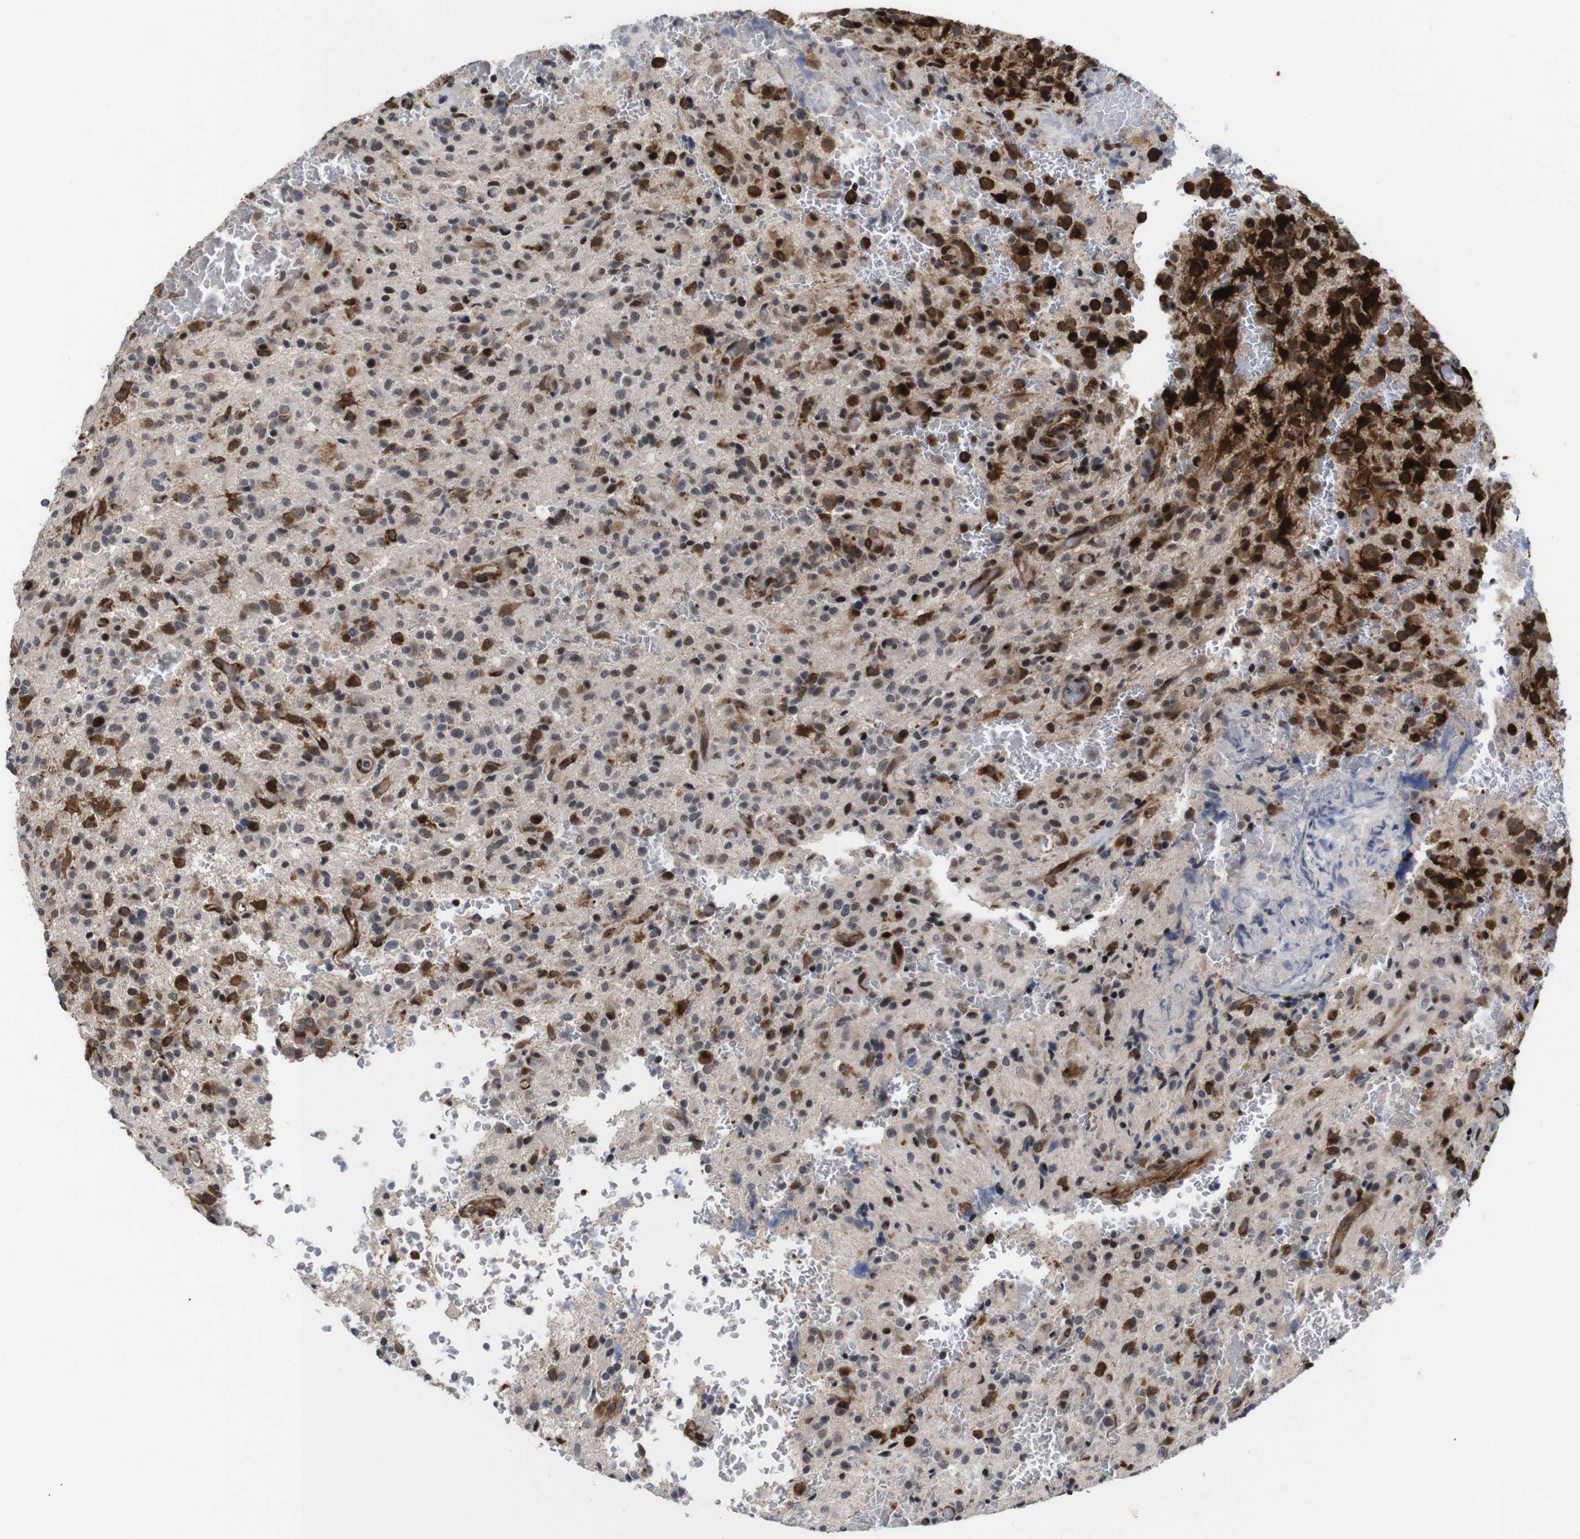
{"staining": {"intensity": "strong", "quantity": "25%-75%", "location": "cytoplasmic/membranous,nuclear"}, "tissue": "glioma", "cell_type": "Tumor cells", "image_type": "cancer", "snomed": [{"axis": "morphology", "description": "Glioma, malignant, High grade"}, {"axis": "topography", "description": "Brain"}], "caption": "This histopathology image shows IHC staining of human malignant high-grade glioma, with high strong cytoplasmic/membranous and nuclear expression in about 25%-75% of tumor cells.", "gene": "EIF4G1", "patient": {"sex": "male", "age": 71}}